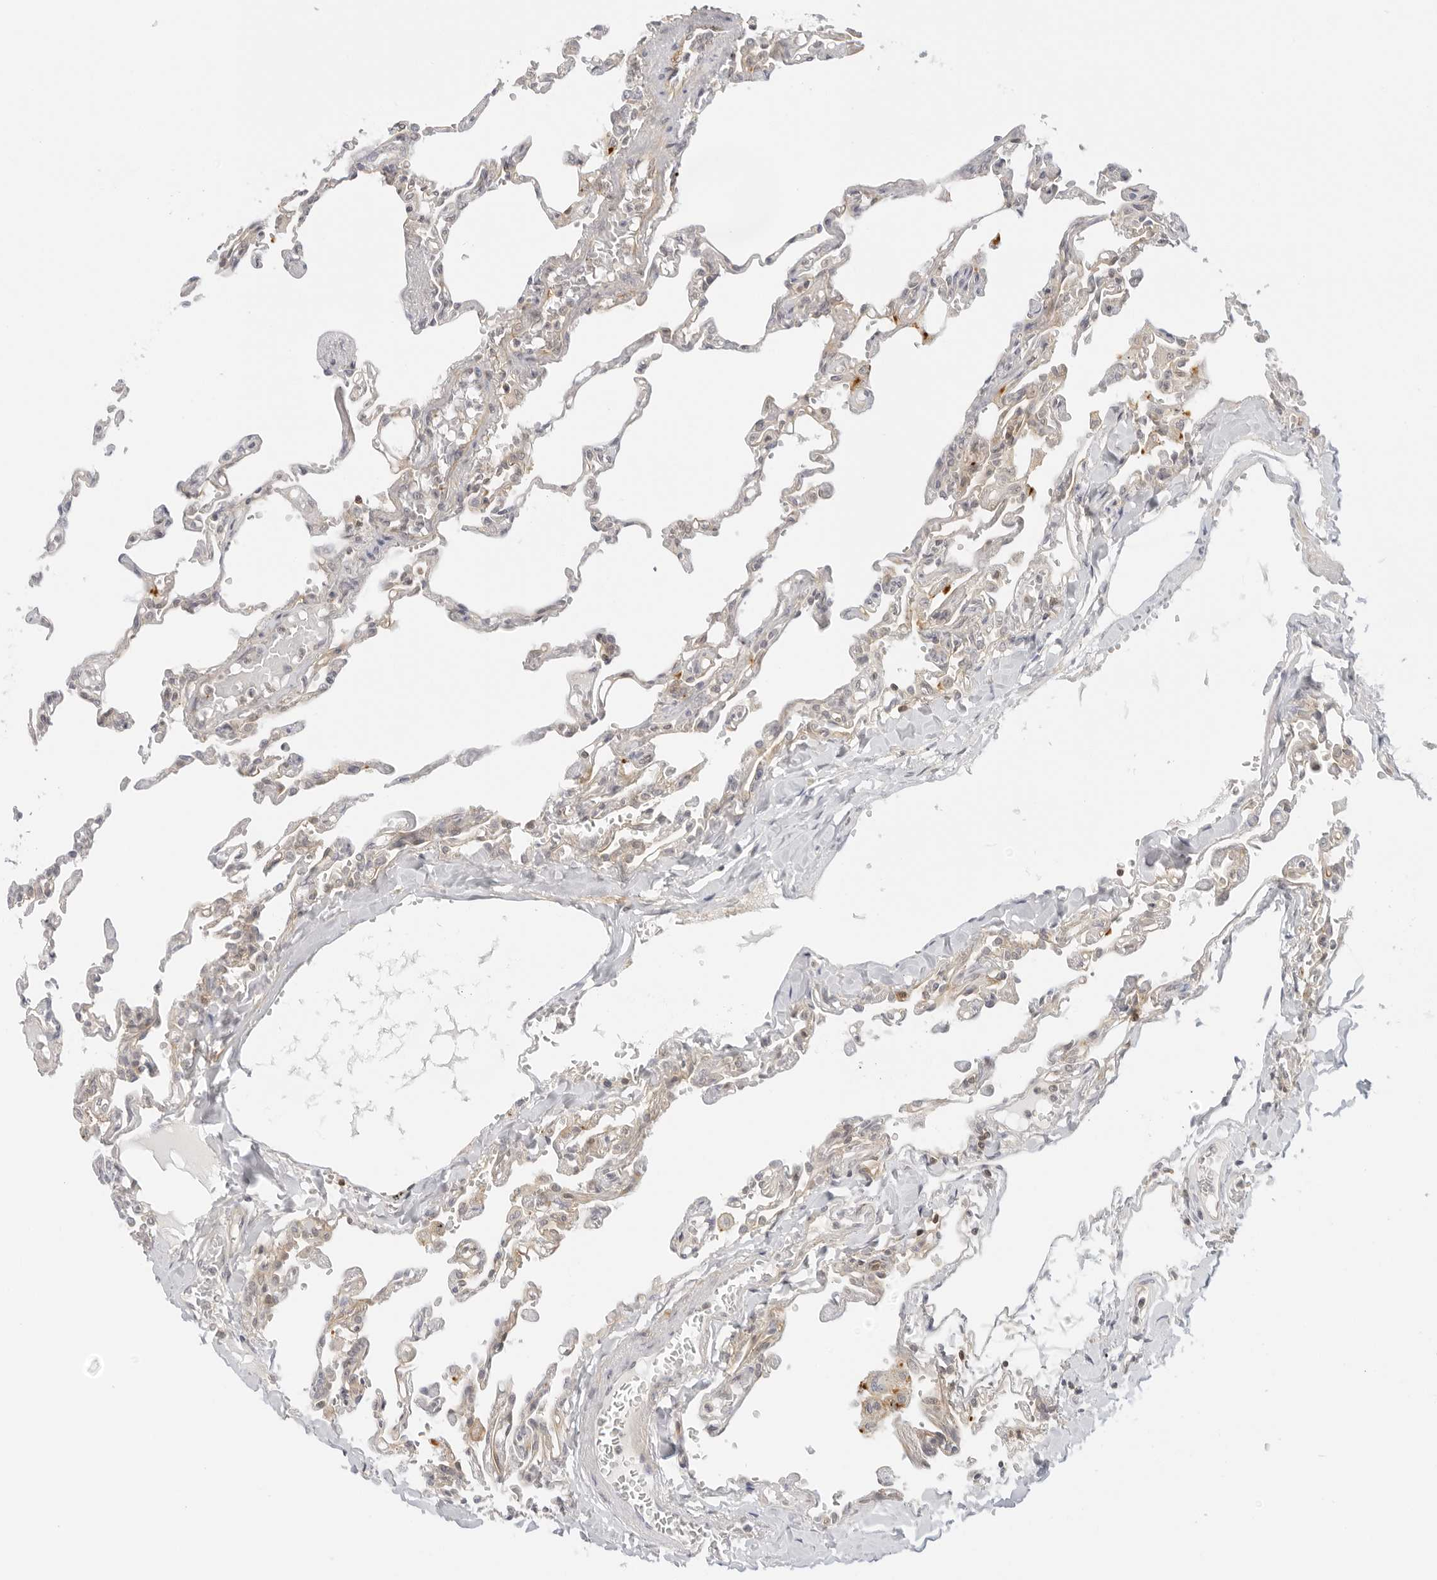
{"staining": {"intensity": "weak", "quantity": "25%-75%", "location": "cytoplasmic/membranous"}, "tissue": "lung", "cell_type": "Alveolar cells", "image_type": "normal", "snomed": [{"axis": "morphology", "description": "Normal tissue, NOS"}, {"axis": "topography", "description": "Lung"}], "caption": "A brown stain labels weak cytoplasmic/membranous positivity of a protein in alveolar cells of normal lung. The protein of interest is shown in brown color, while the nuclei are stained blue.", "gene": "OSCP1", "patient": {"sex": "male", "age": 21}}